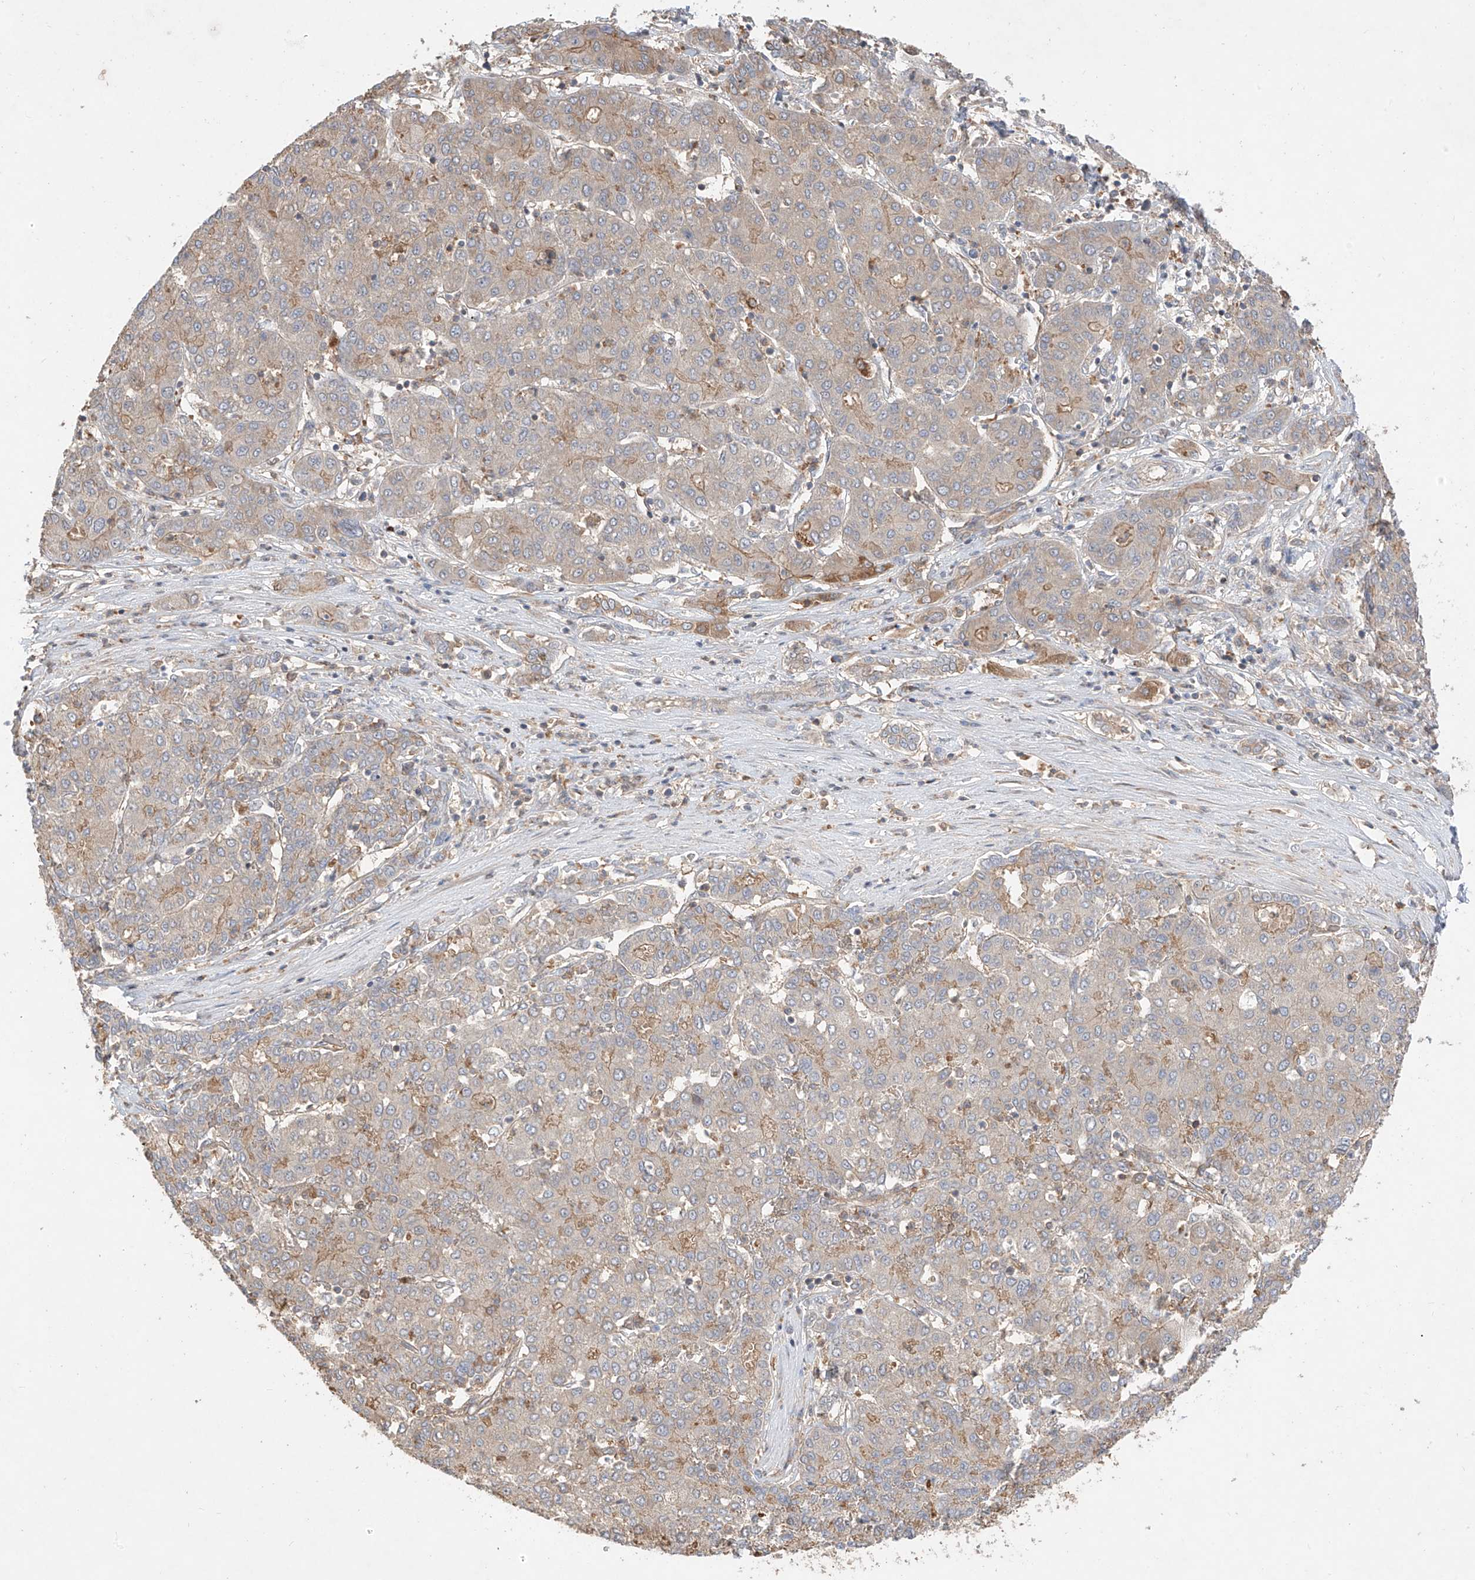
{"staining": {"intensity": "moderate", "quantity": "<25%", "location": "cytoplasmic/membranous"}, "tissue": "liver cancer", "cell_type": "Tumor cells", "image_type": "cancer", "snomed": [{"axis": "morphology", "description": "Carcinoma, Hepatocellular, NOS"}, {"axis": "topography", "description": "Liver"}], "caption": "This image displays immunohistochemistry staining of liver hepatocellular carcinoma, with low moderate cytoplasmic/membranous positivity in approximately <25% of tumor cells.", "gene": "CACNA2D4", "patient": {"sex": "male", "age": 65}}